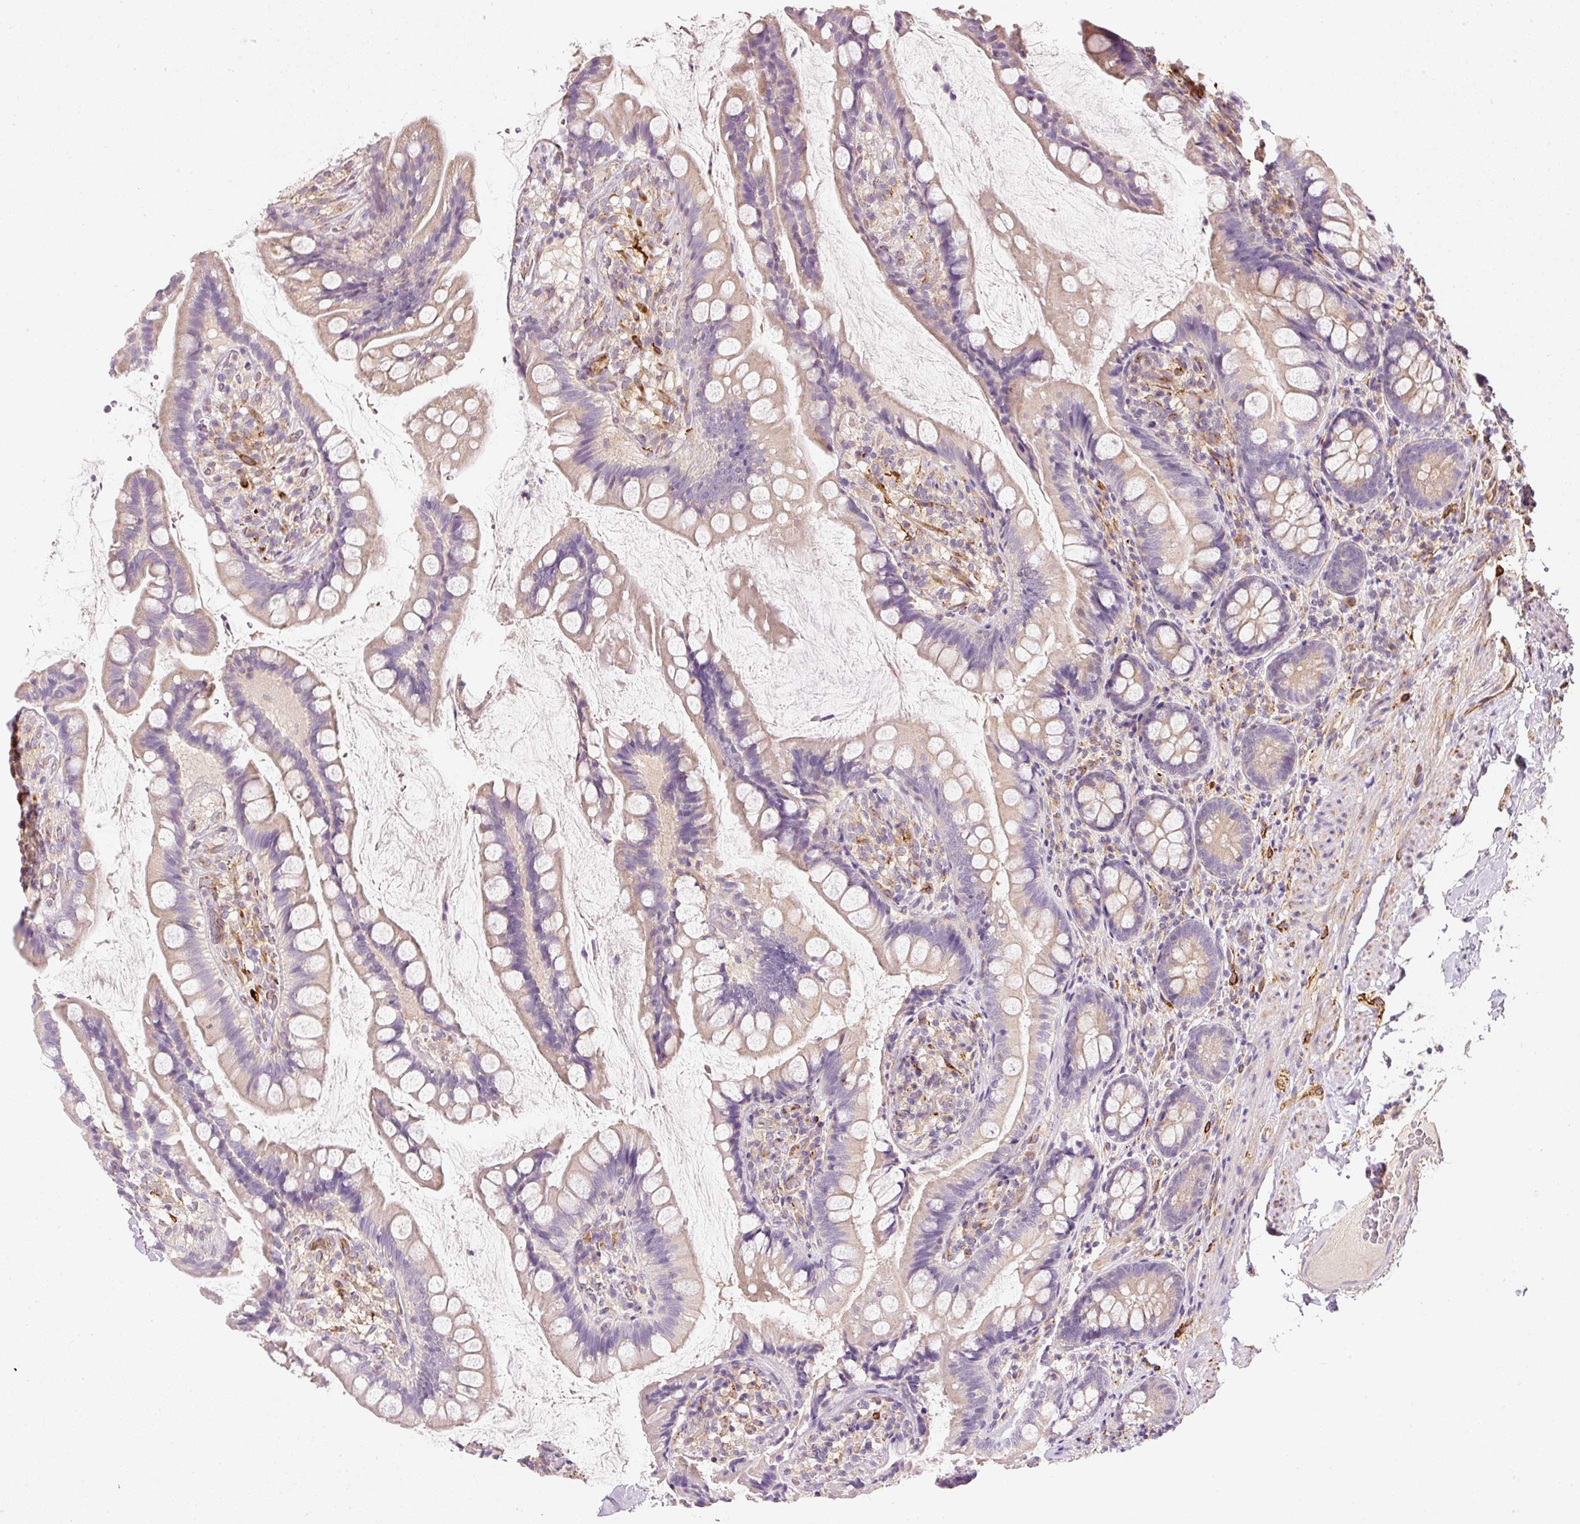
{"staining": {"intensity": "weak", "quantity": "25%-75%", "location": "cytoplasmic/membranous"}, "tissue": "small intestine", "cell_type": "Glandular cells", "image_type": "normal", "snomed": [{"axis": "morphology", "description": "Normal tissue, NOS"}, {"axis": "topography", "description": "Small intestine"}], "caption": "This is an image of immunohistochemistry (IHC) staining of unremarkable small intestine, which shows weak positivity in the cytoplasmic/membranous of glandular cells.", "gene": "RNF167", "patient": {"sex": "male", "age": 70}}